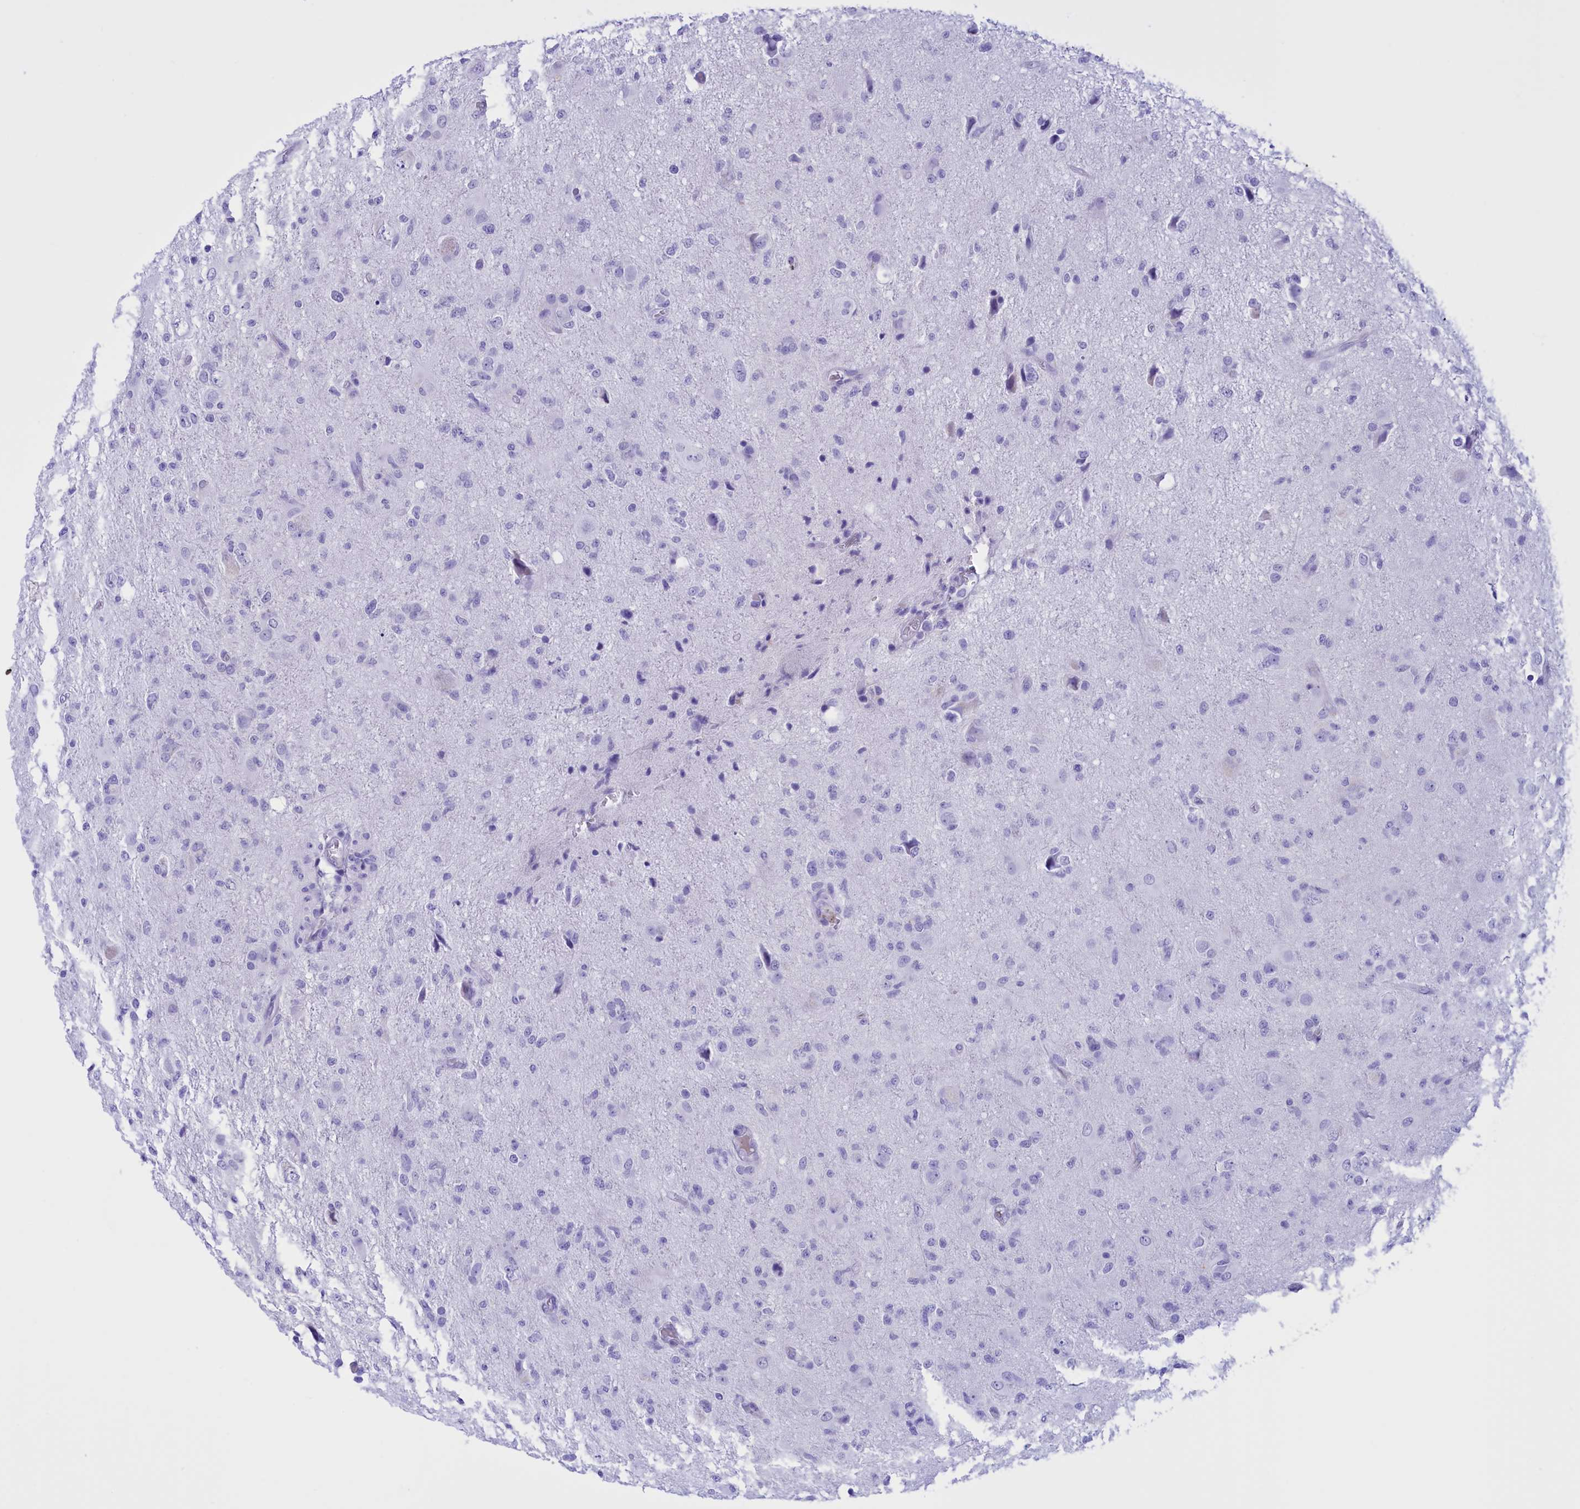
{"staining": {"intensity": "negative", "quantity": "none", "location": "none"}, "tissue": "glioma", "cell_type": "Tumor cells", "image_type": "cancer", "snomed": [{"axis": "morphology", "description": "Glioma, malignant, High grade"}, {"axis": "topography", "description": "Brain"}], "caption": "Immunohistochemistry (IHC) histopathology image of glioma stained for a protein (brown), which displays no positivity in tumor cells.", "gene": "BRI3", "patient": {"sex": "female", "age": 57}}